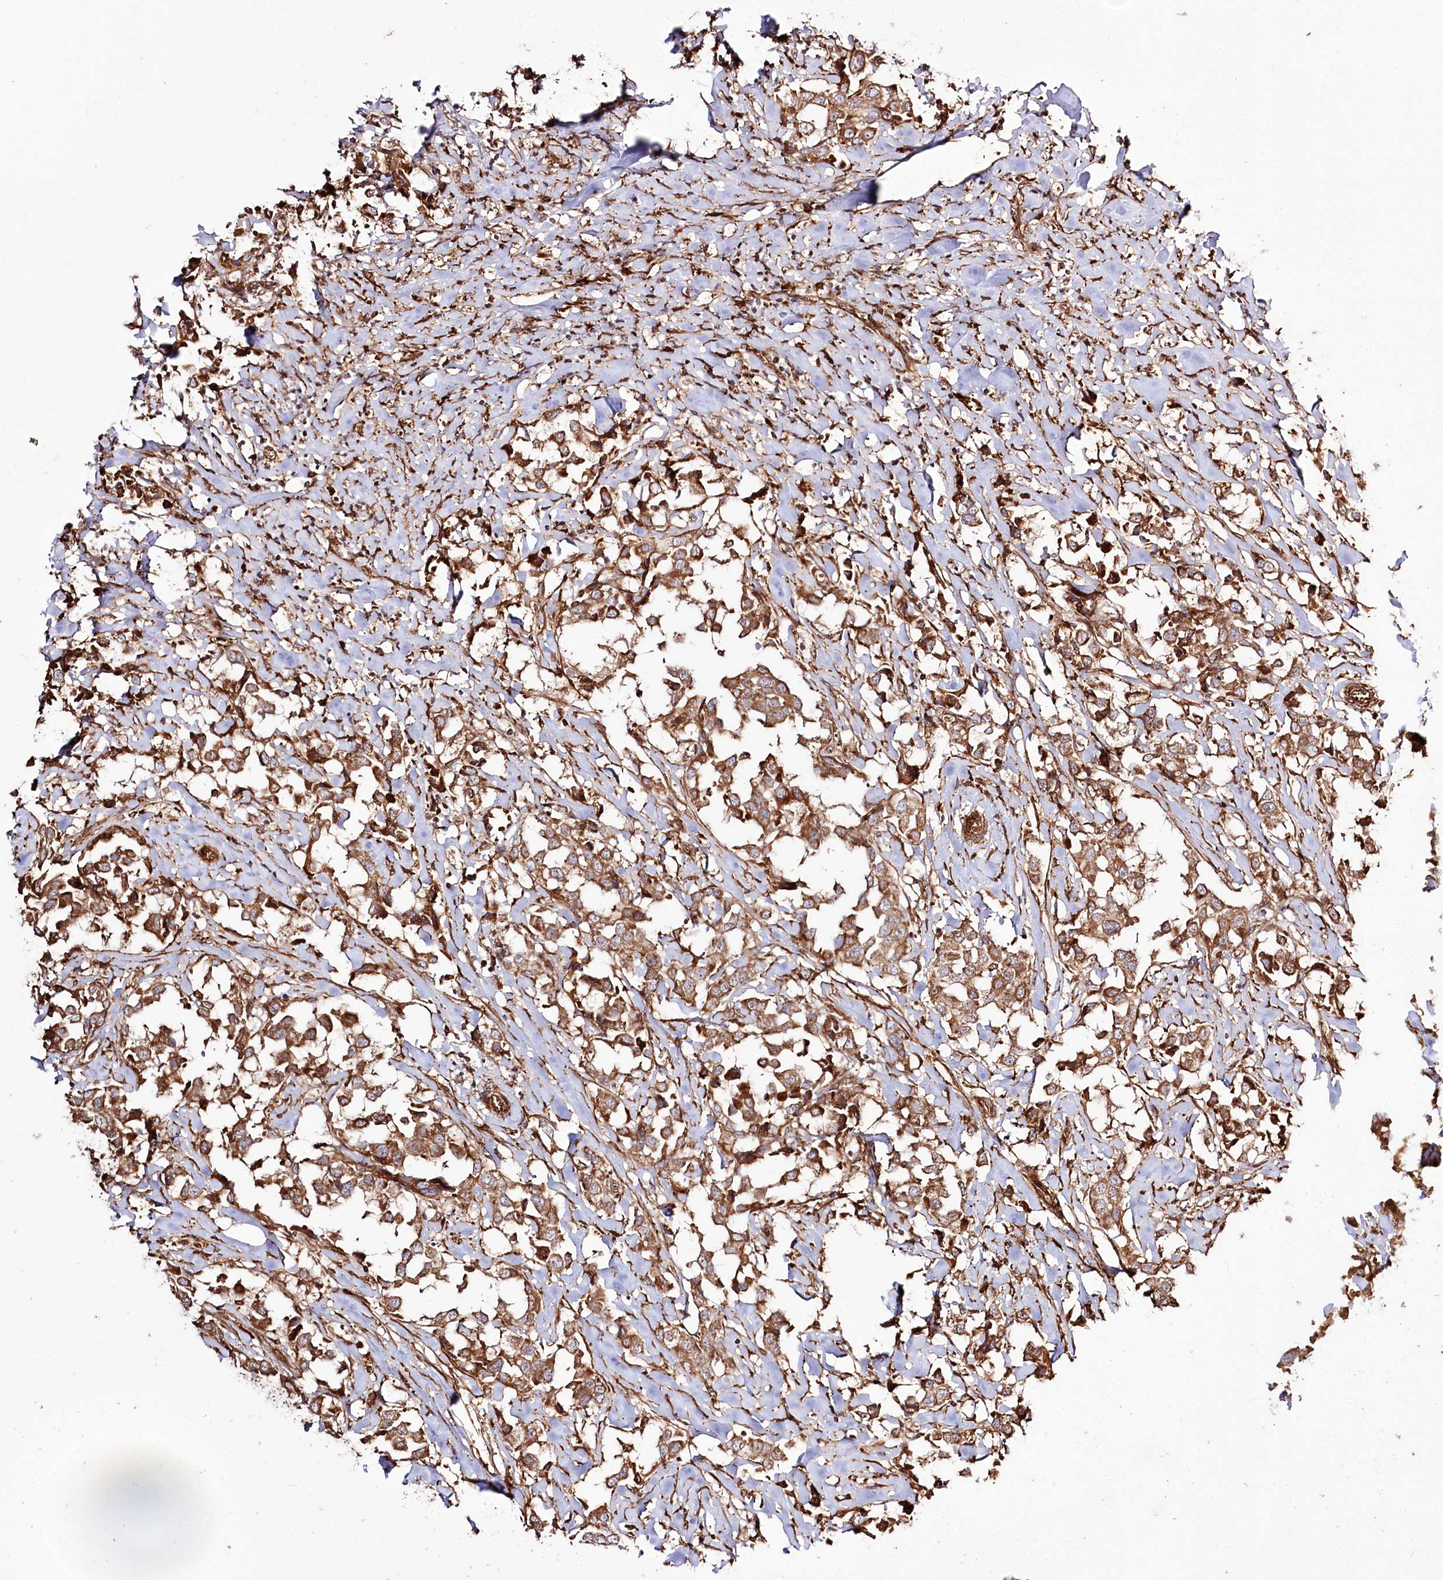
{"staining": {"intensity": "moderate", "quantity": ">75%", "location": "cytoplasmic/membranous"}, "tissue": "breast cancer", "cell_type": "Tumor cells", "image_type": "cancer", "snomed": [{"axis": "morphology", "description": "Duct carcinoma"}, {"axis": "topography", "description": "Breast"}], "caption": "DAB (3,3'-diaminobenzidine) immunohistochemical staining of breast cancer (intraductal carcinoma) displays moderate cytoplasmic/membranous protein positivity in about >75% of tumor cells. (Stains: DAB (3,3'-diaminobenzidine) in brown, nuclei in blue, Microscopy: brightfield microscopy at high magnification).", "gene": "REXO2", "patient": {"sex": "female", "age": 80}}